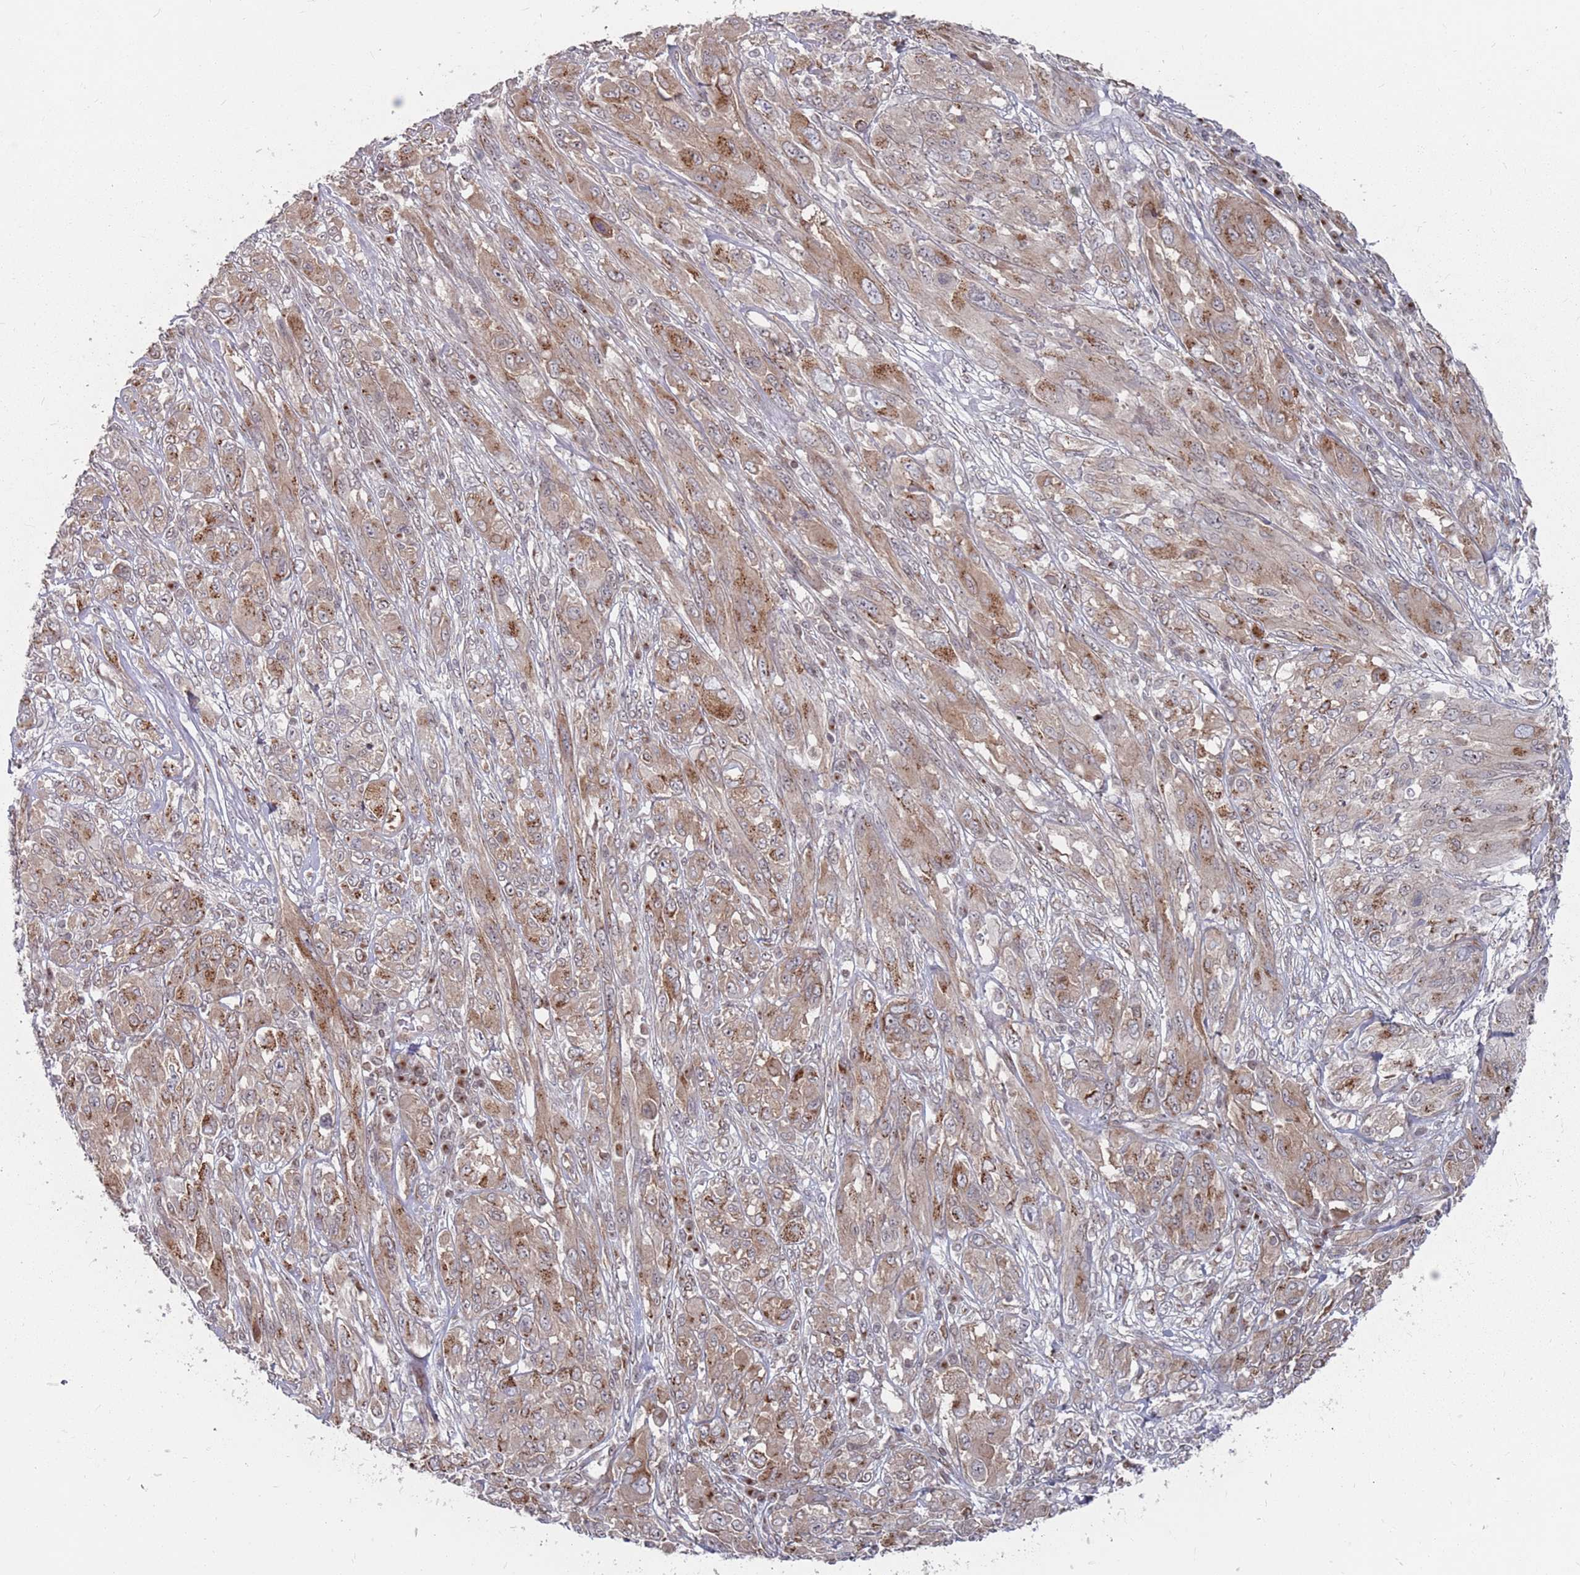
{"staining": {"intensity": "moderate", "quantity": ">75%", "location": "cytoplasmic/membranous"}, "tissue": "melanoma", "cell_type": "Tumor cells", "image_type": "cancer", "snomed": [{"axis": "morphology", "description": "Malignant melanoma, NOS"}, {"axis": "topography", "description": "Skin"}], "caption": "Protein staining by immunohistochemistry displays moderate cytoplasmic/membranous positivity in about >75% of tumor cells in melanoma.", "gene": "FMO4", "patient": {"sex": "female", "age": 91}}